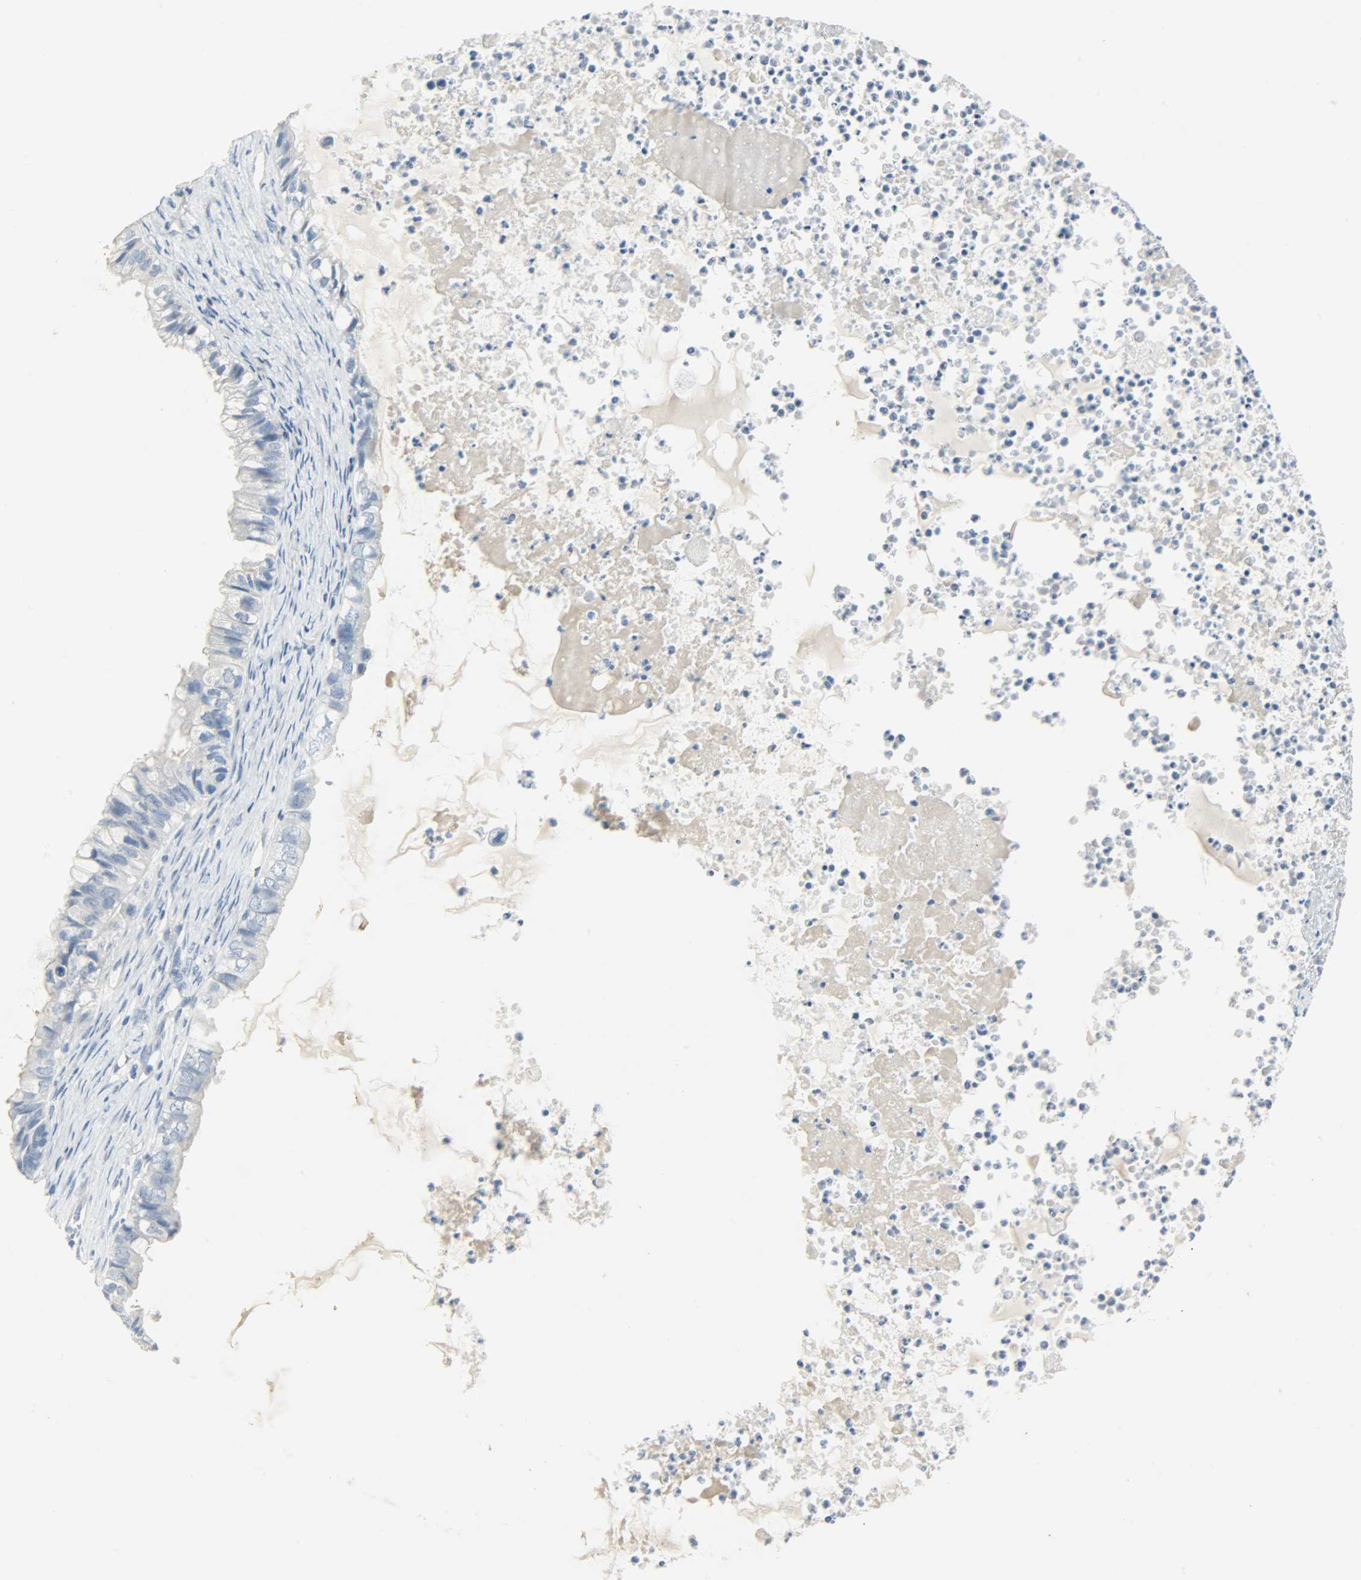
{"staining": {"intensity": "negative", "quantity": "none", "location": "none"}, "tissue": "ovarian cancer", "cell_type": "Tumor cells", "image_type": "cancer", "snomed": [{"axis": "morphology", "description": "Cystadenocarcinoma, mucinous, NOS"}, {"axis": "topography", "description": "Ovary"}], "caption": "Tumor cells show no significant protein expression in ovarian cancer (mucinous cystadenocarcinoma).", "gene": "KIT", "patient": {"sex": "female", "age": 80}}